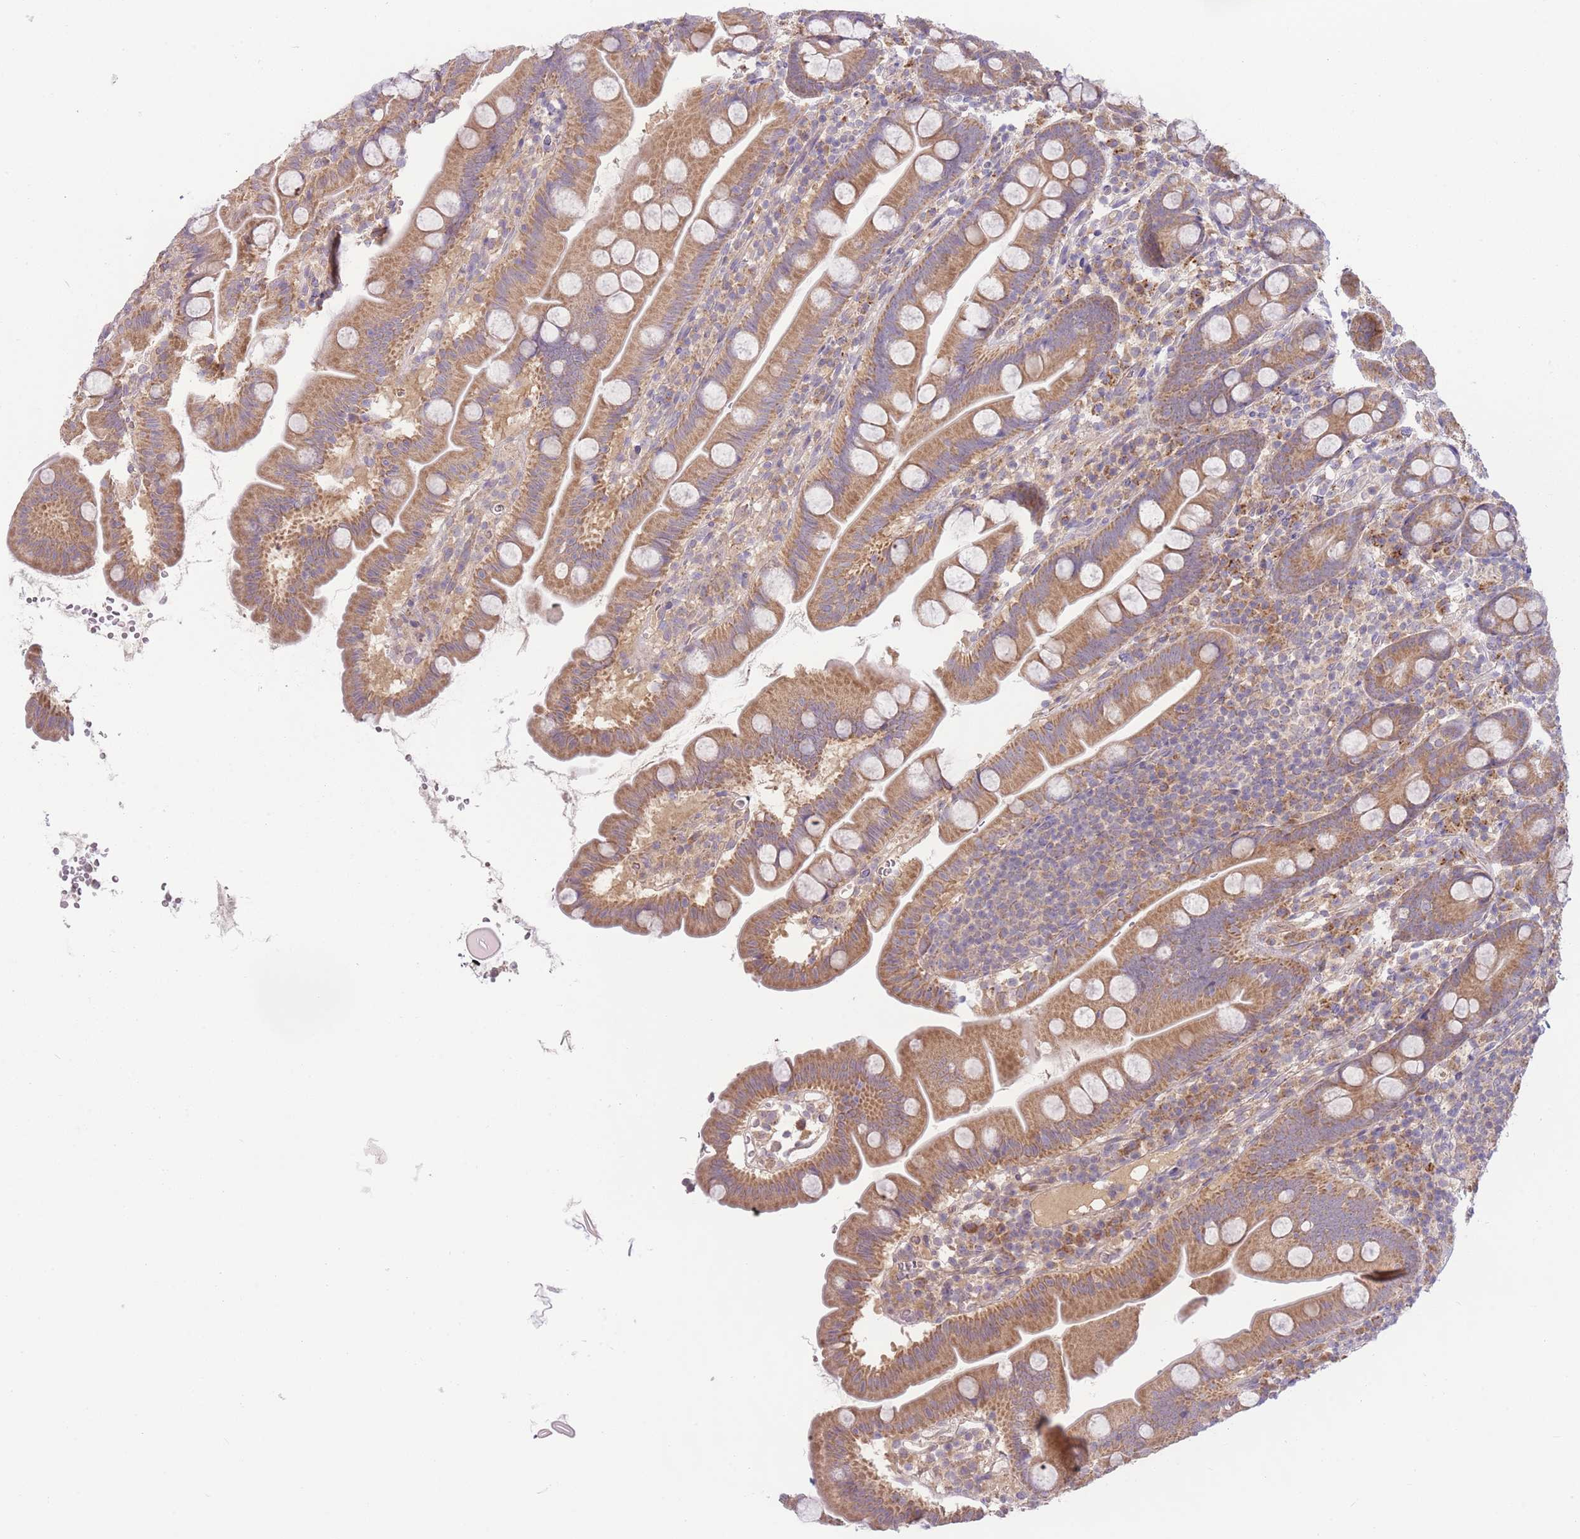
{"staining": {"intensity": "moderate", "quantity": ">75%", "location": "cytoplasmic/membranous"}, "tissue": "small intestine", "cell_type": "Glandular cells", "image_type": "normal", "snomed": [{"axis": "morphology", "description": "Normal tissue, NOS"}, {"axis": "topography", "description": "Small intestine"}], "caption": "High-magnification brightfield microscopy of unremarkable small intestine stained with DAB (3,3'-diaminobenzidine) (brown) and counterstained with hematoxylin (blue). glandular cells exhibit moderate cytoplasmic/membranous positivity is seen in approximately>75% of cells. The protein is shown in brown color, while the nuclei are stained blue.", "gene": "SKOR2", "patient": {"sex": "female", "age": 68}}